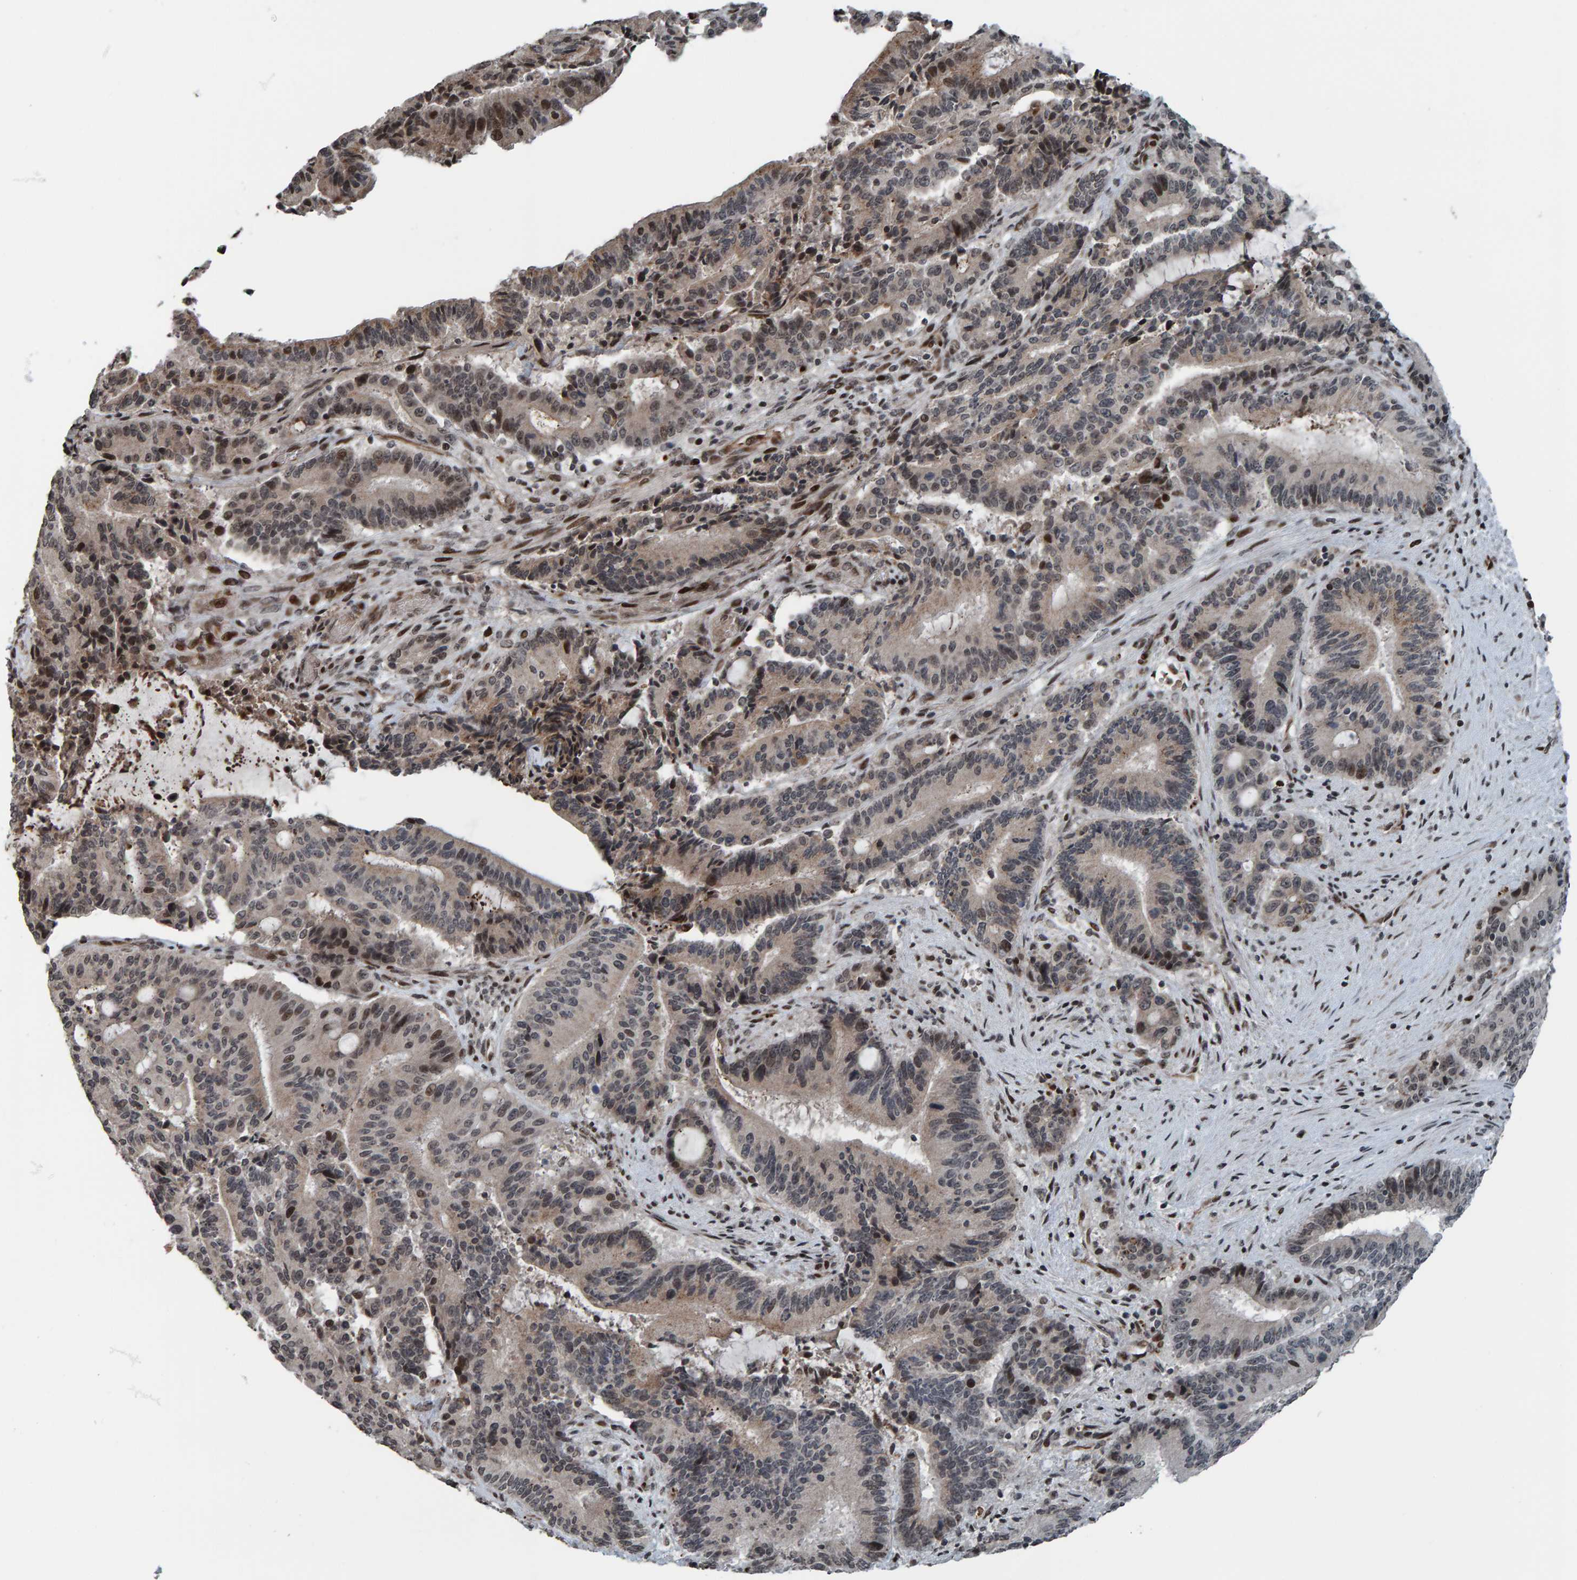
{"staining": {"intensity": "weak", "quantity": "25%-75%", "location": "cytoplasmic/membranous,nuclear"}, "tissue": "liver cancer", "cell_type": "Tumor cells", "image_type": "cancer", "snomed": [{"axis": "morphology", "description": "Normal tissue, NOS"}, {"axis": "morphology", "description": "Cholangiocarcinoma"}, {"axis": "topography", "description": "Liver"}, {"axis": "topography", "description": "Peripheral nerve tissue"}], "caption": "Liver cholangiocarcinoma stained with immunohistochemistry shows weak cytoplasmic/membranous and nuclear expression in about 25%-75% of tumor cells.", "gene": "ZNF366", "patient": {"sex": "female", "age": 73}}